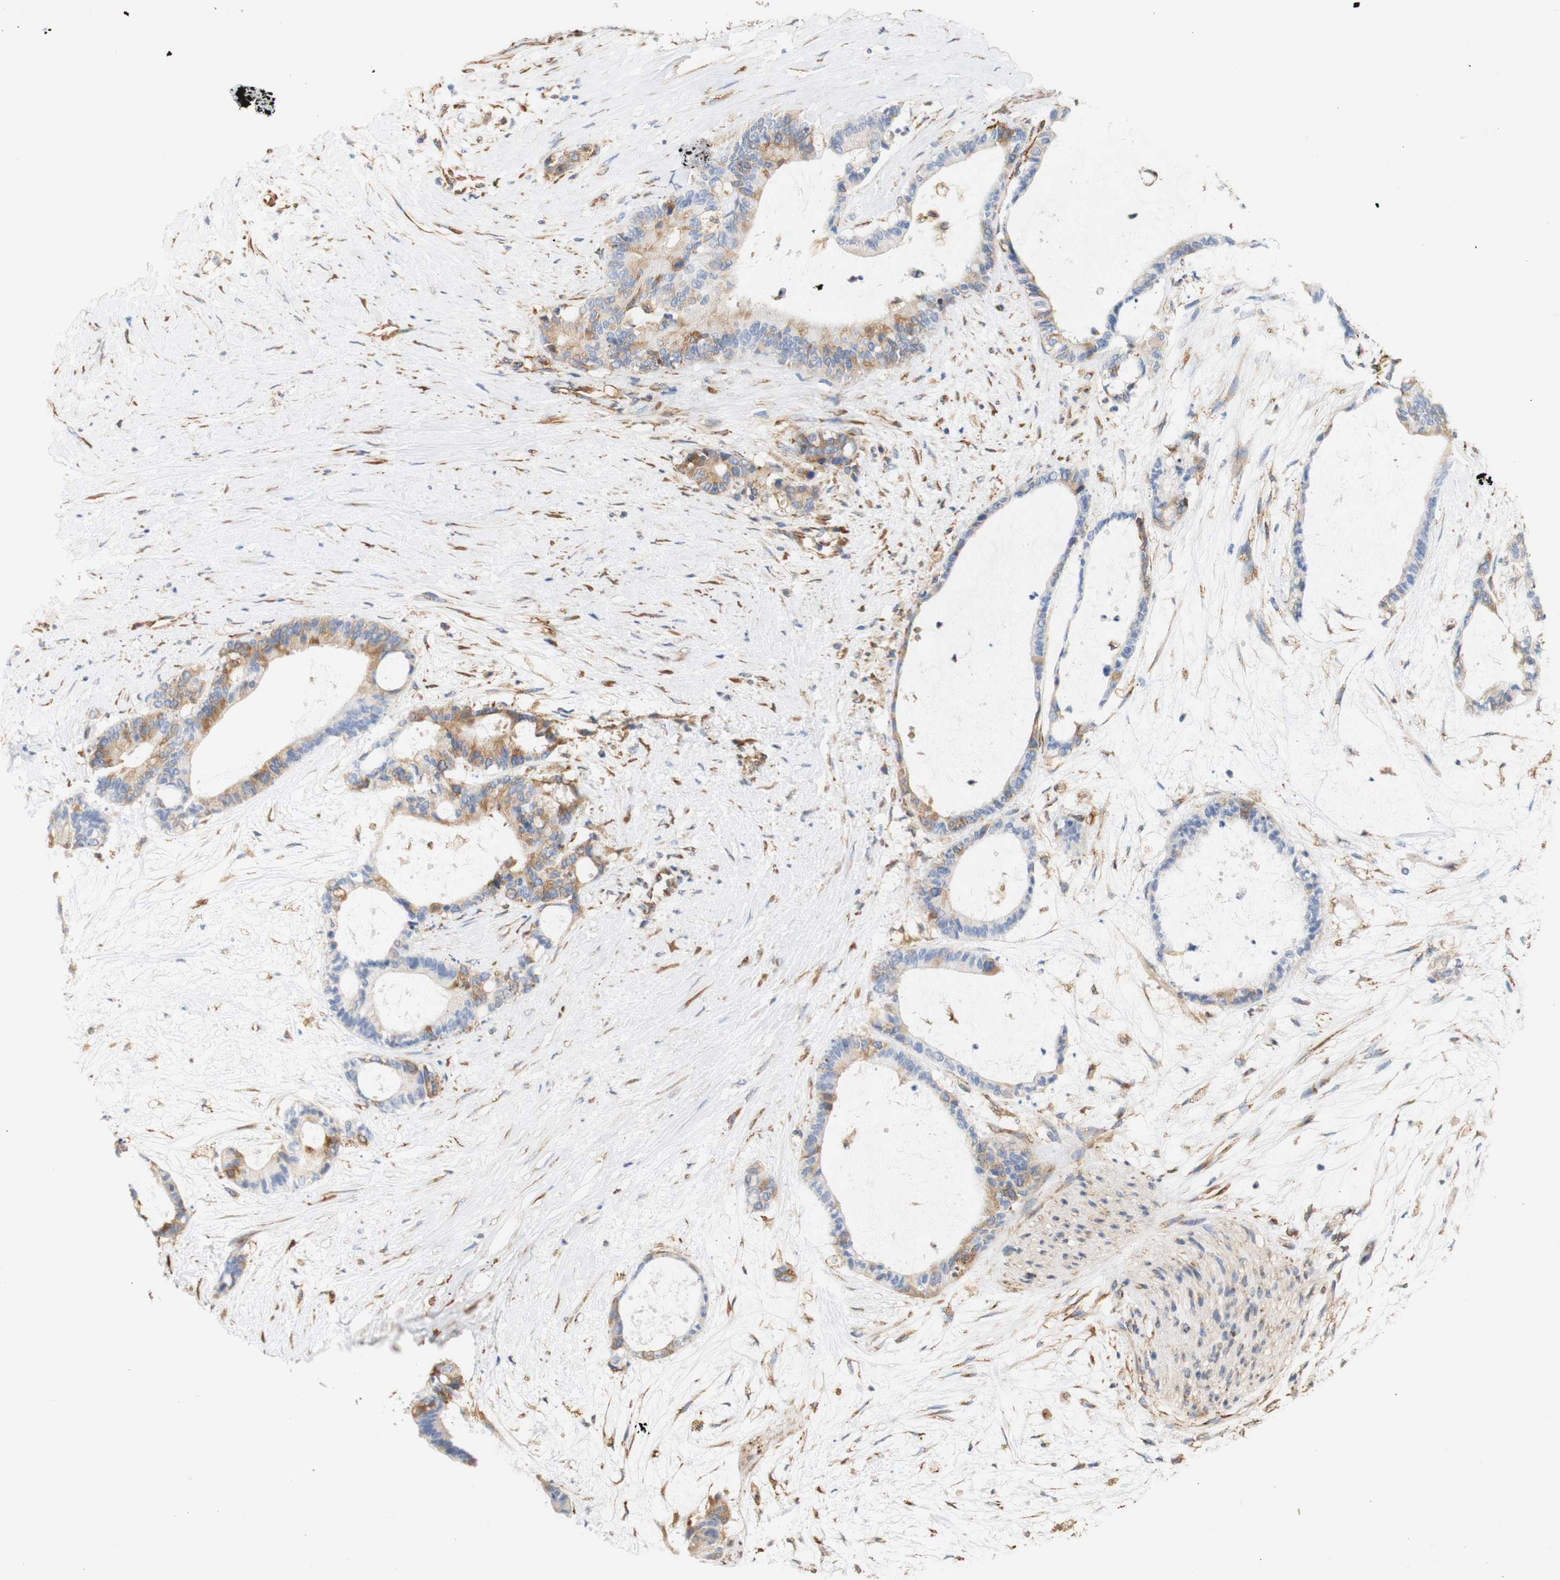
{"staining": {"intensity": "moderate", "quantity": ">75%", "location": "cytoplasmic/membranous"}, "tissue": "liver cancer", "cell_type": "Tumor cells", "image_type": "cancer", "snomed": [{"axis": "morphology", "description": "Cholangiocarcinoma"}, {"axis": "topography", "description": "Liver"}], "caption": "This photomicrograph exhibits liver cholangiocarcinoma stained with IHC to label a protein in brown. The cytoplasmic/membranous of tumor cells show moderate positivity for the protein. Nuclei are counter-stained blue.", "gene": "EIF2AK4", "patient": {"sex": "female", "age": 73}}